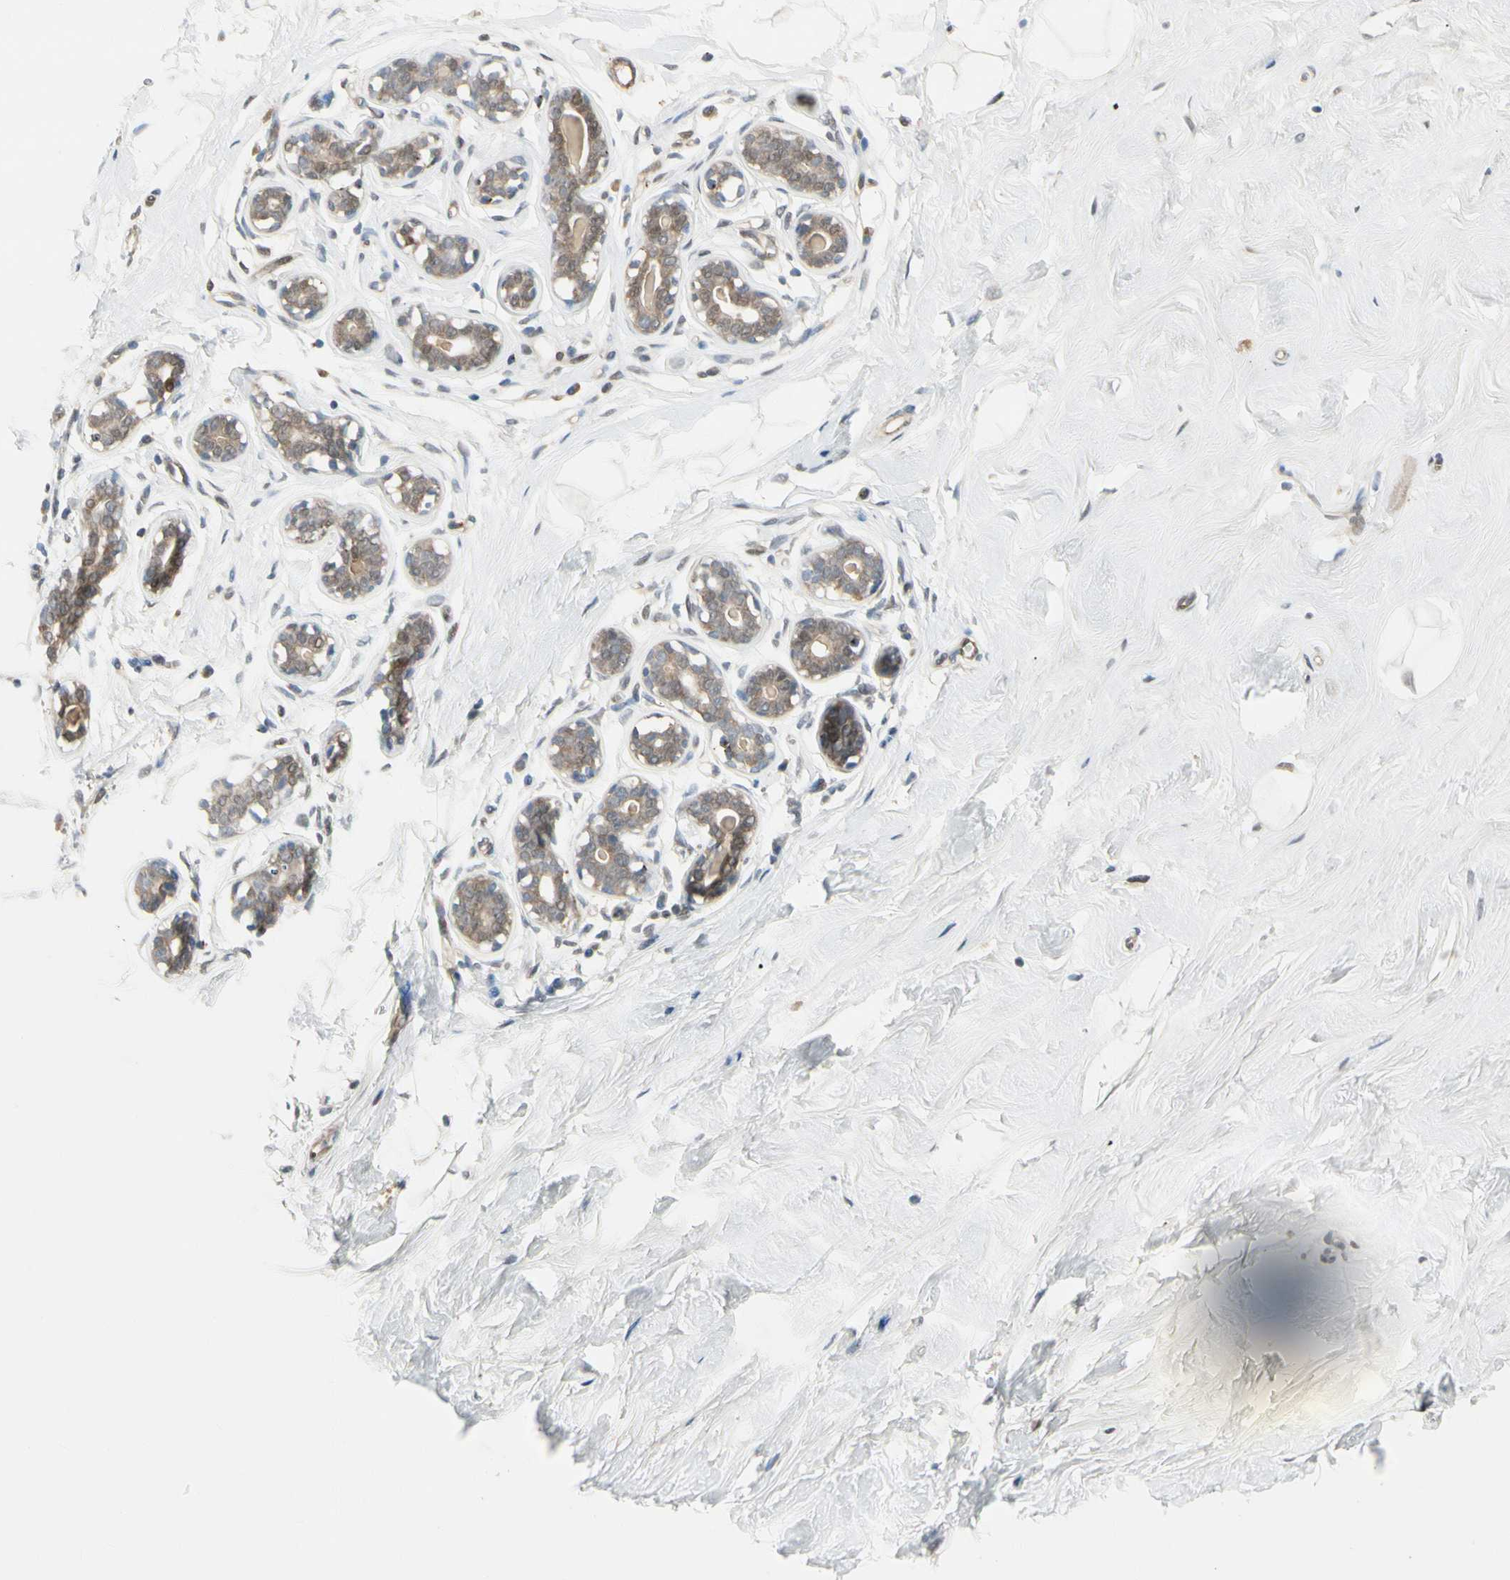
{"staining": {"intensity": "negative", "quantity": "none", "location": "none"}, "tissue": "breast", "cell_type": "Adipocytes", "image_type": "normal", "snomed": [{"axis": "morphology", "description": "Normal tissue, NOS"}, {"axis": "topography", "description": "Breast"}], "caption": "Micrograph shows no significant protein positivity in adipocytes of unremarkable breast. The staining is performed using DAB brown chromogen with nuclei counter-stained in using hematoxylin.", "gene": "EVC", "patient": {"sex": "female", "age": 23}}